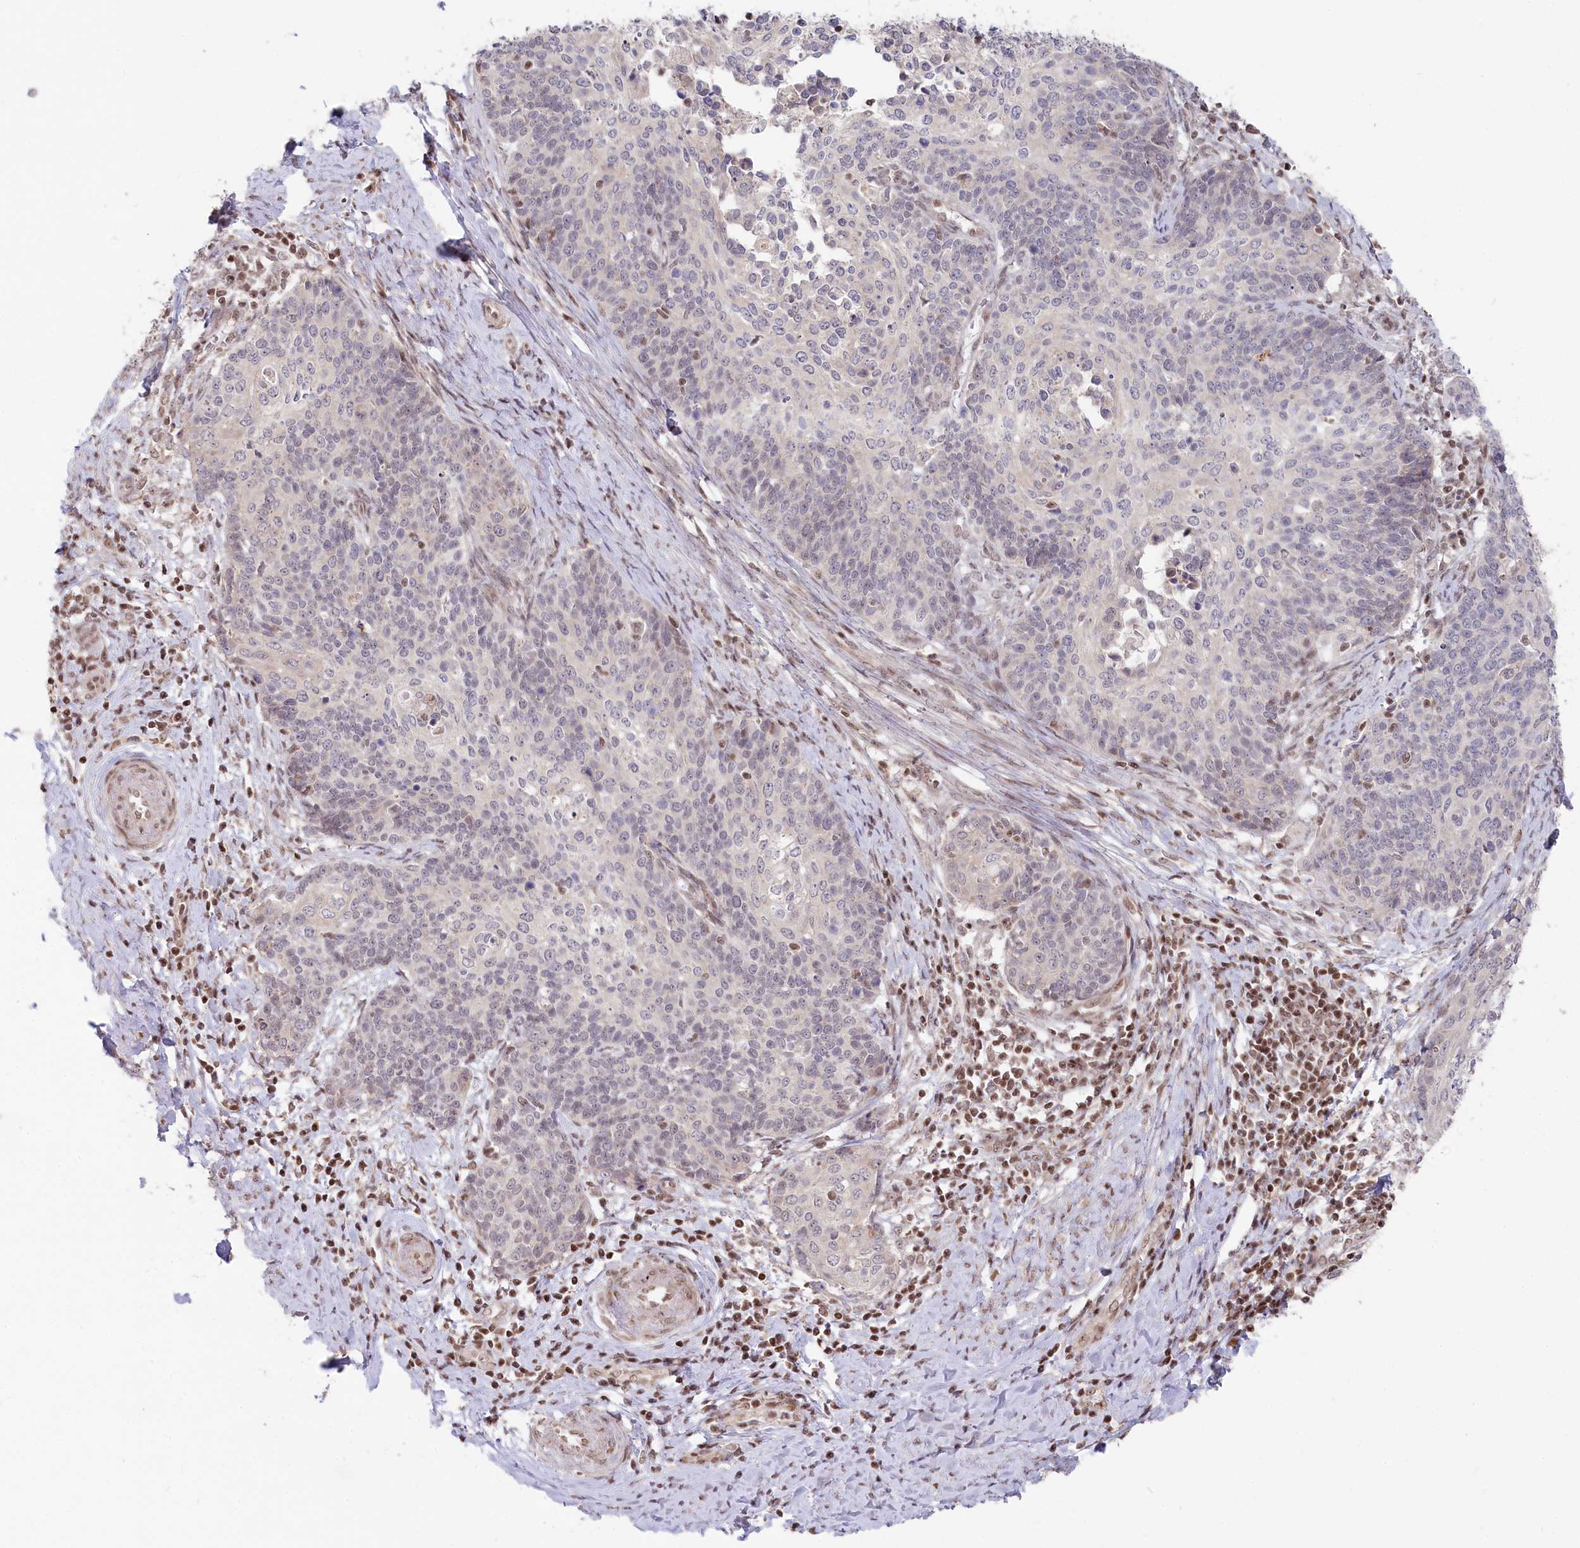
{"staining": {"intensity": "negative", "quantity": "none", "location": "none"}, "tissue": "cervical cancer", "cell_type": "Tumor cells", "image_type": "cancer", "snomed": [{"axis": "morphology", "description": "Squamous cell carcinoma, NOS"}, {"axis": "topography", "description": "Cervix"}], "caption": "A micrograph of cervical cancer stained for a protein reveals no brown staining in tumor cells. (DAB immunohistochemistry with hematoxylin counter stain).", "gene": "CGGBP1", "patient": {"sex": "female", "age": 39}}